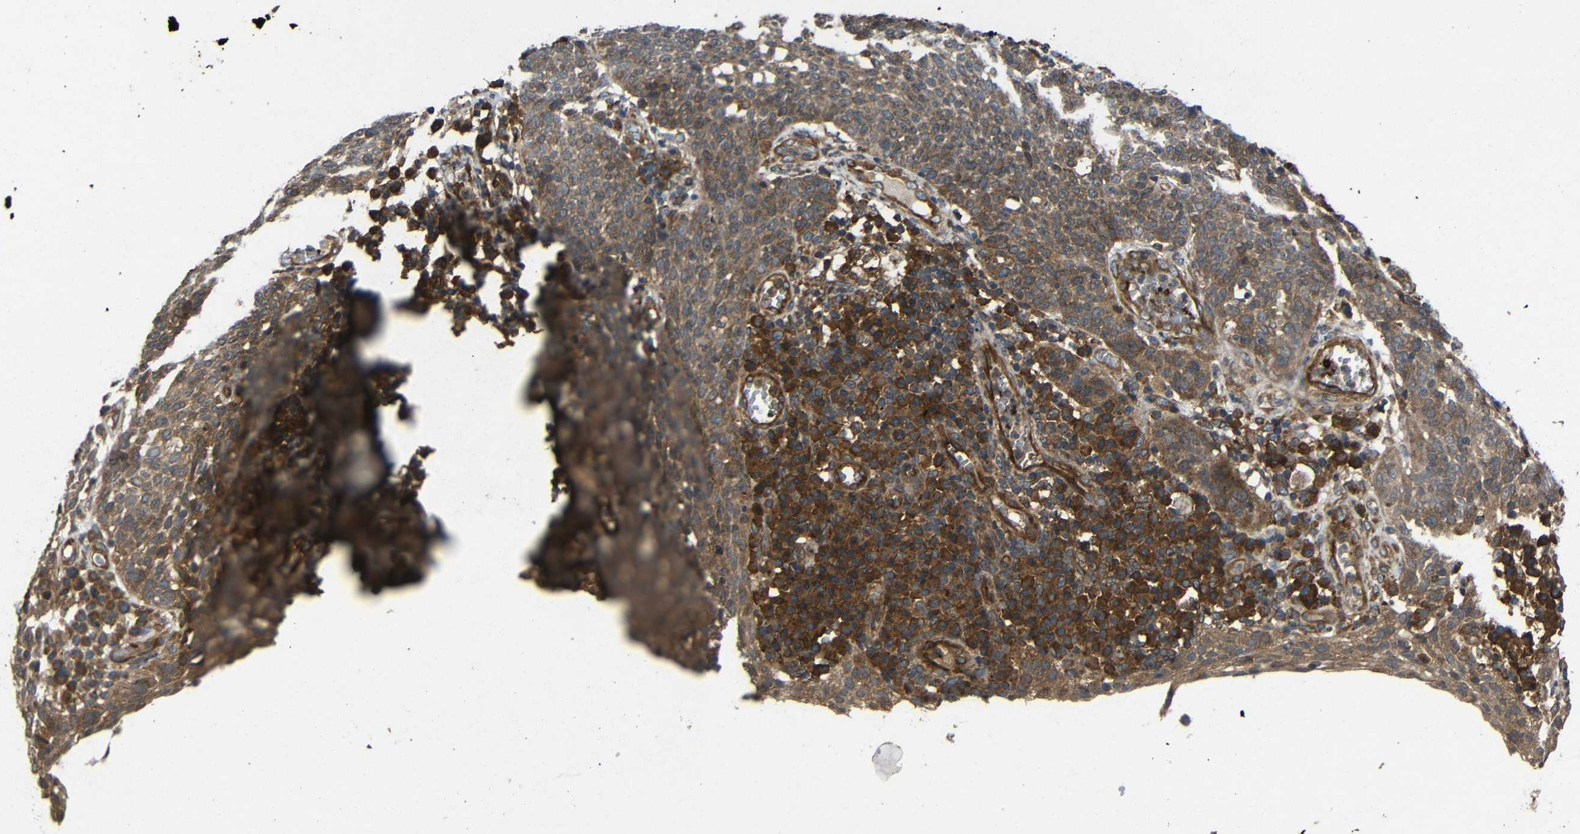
{"staining": {"intensity": "moderate", "quantity": ">75%", "location": "cytoplasmic/membranous"}, "tissue": "cervical cancer", "cell_type": "Tumor cells", "image_type": "cancer", "snomed": [{"axis": "morphology", "description": "Squamous cell carcinoma, NOS"}, {"axis": "topography", "description": "Cervix"}], "caption": "Immunohistochemistry staining of cervical cancer (squamous cell carcinoma), which reveals medium levels of moderate cytoplasmic/membranous staining in approximately >75% of tumor cells indicating moderate cytoplasmic/membranous protein staining. The staining was performed using DAB (3,3'-diaminobenzidine) (brown) for protein detection and nuclei were counterstained in hematoxylin (blue).", "gene": "EIF2S1", "patient": {"sex": "female", "age": 34}}